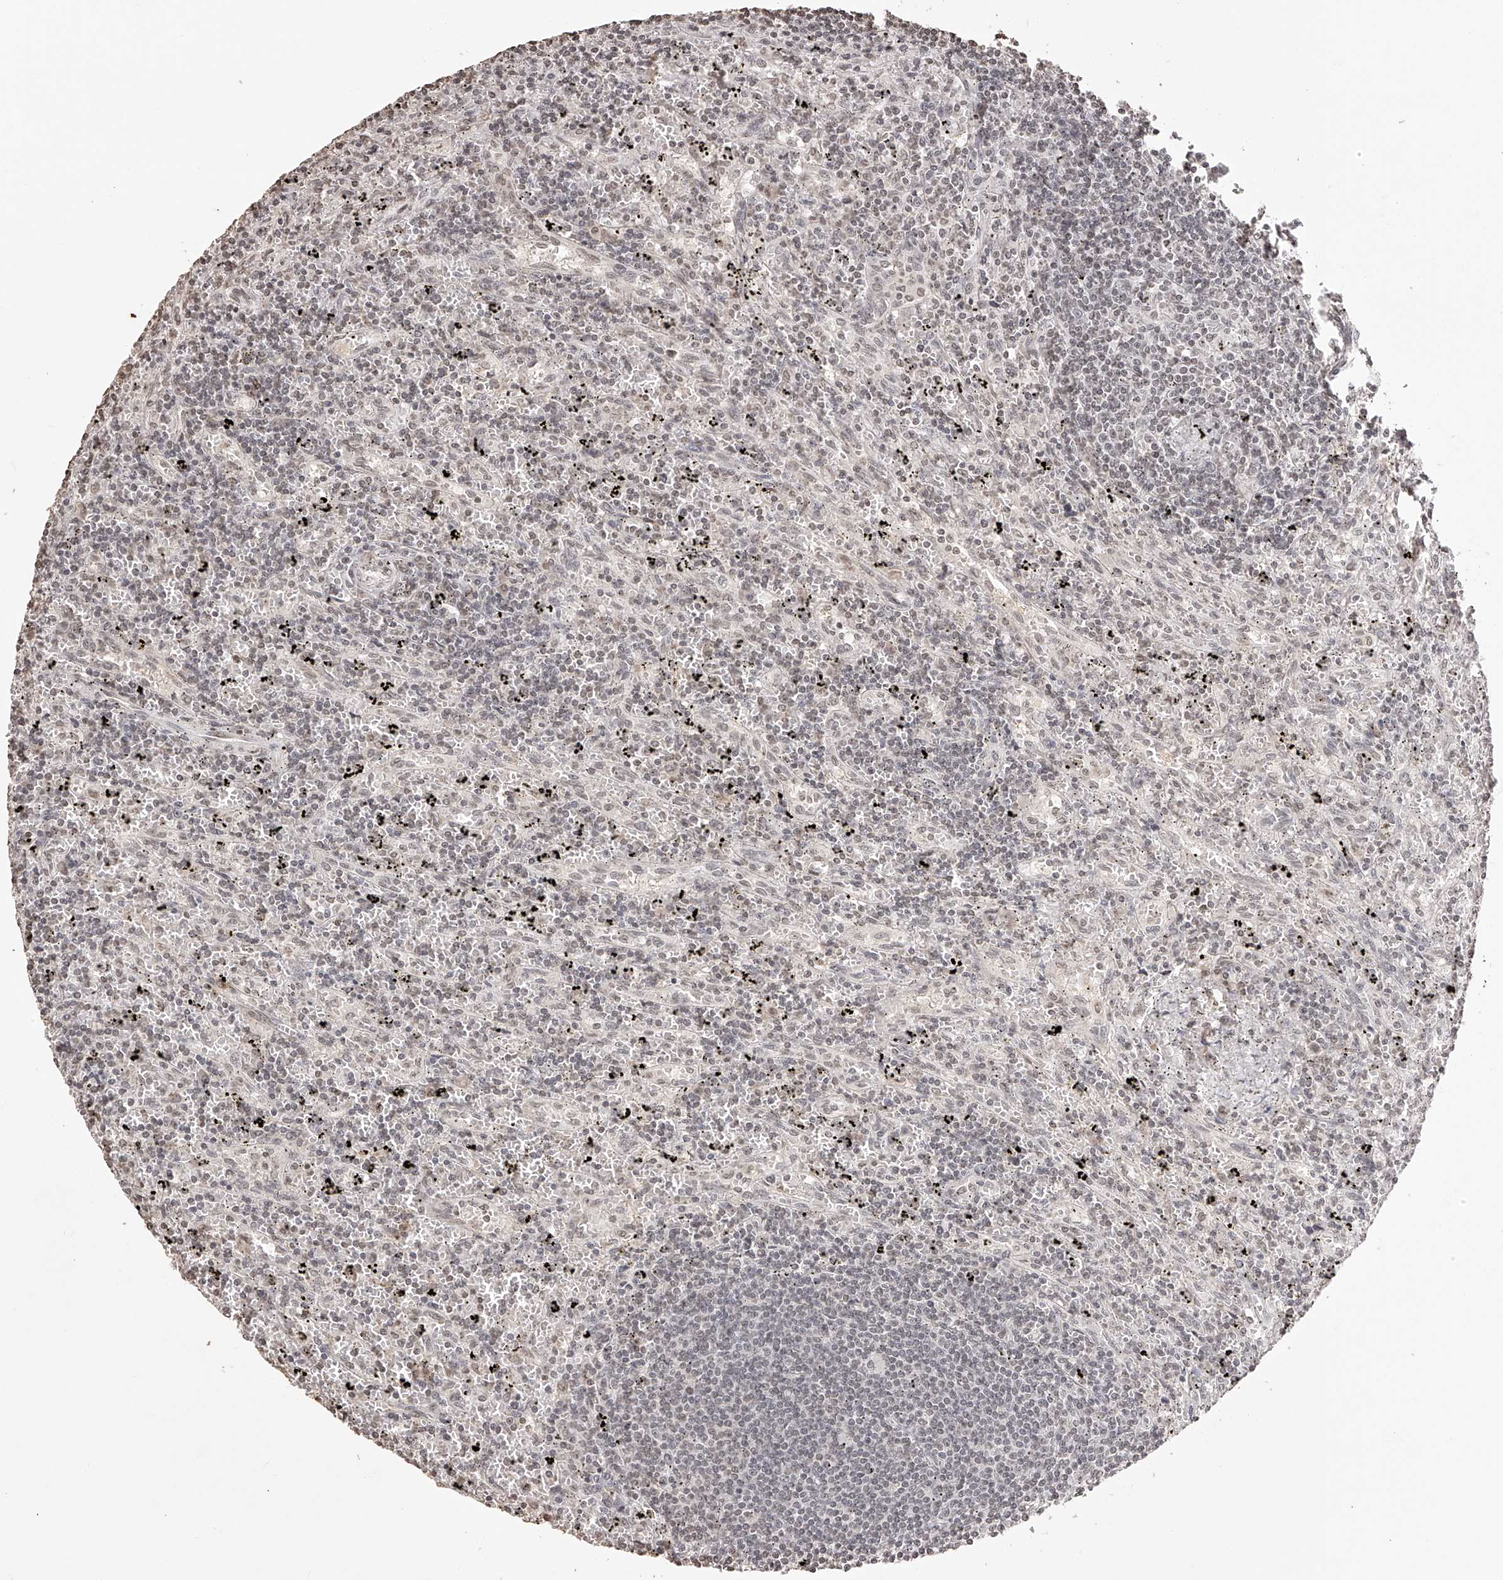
{"staining": {"intensity": "weak", "quantity": "<25%", "location": "nuclear"}, "tissue": "lymphoma", "cell_type": "Tumor cells", "image_type": "cancer", "snomed": [{"axis": "morphology", "description": "Malignant lymphoma, non-Hodgkin's type, Low grade"}, {"axis": "topography", "description": "Spleen"}], "caption": "Photomicrograph shows no protein expression in tumor cells of low-grade malignant lymphoma, non-Hodgkin's type tissue. The staining is performed using DAB brown chromogen with nuclei counter-stained in using hematoxylin.", "gene": "ZNF503", "patient": {"sex": "male", "age": 76}}